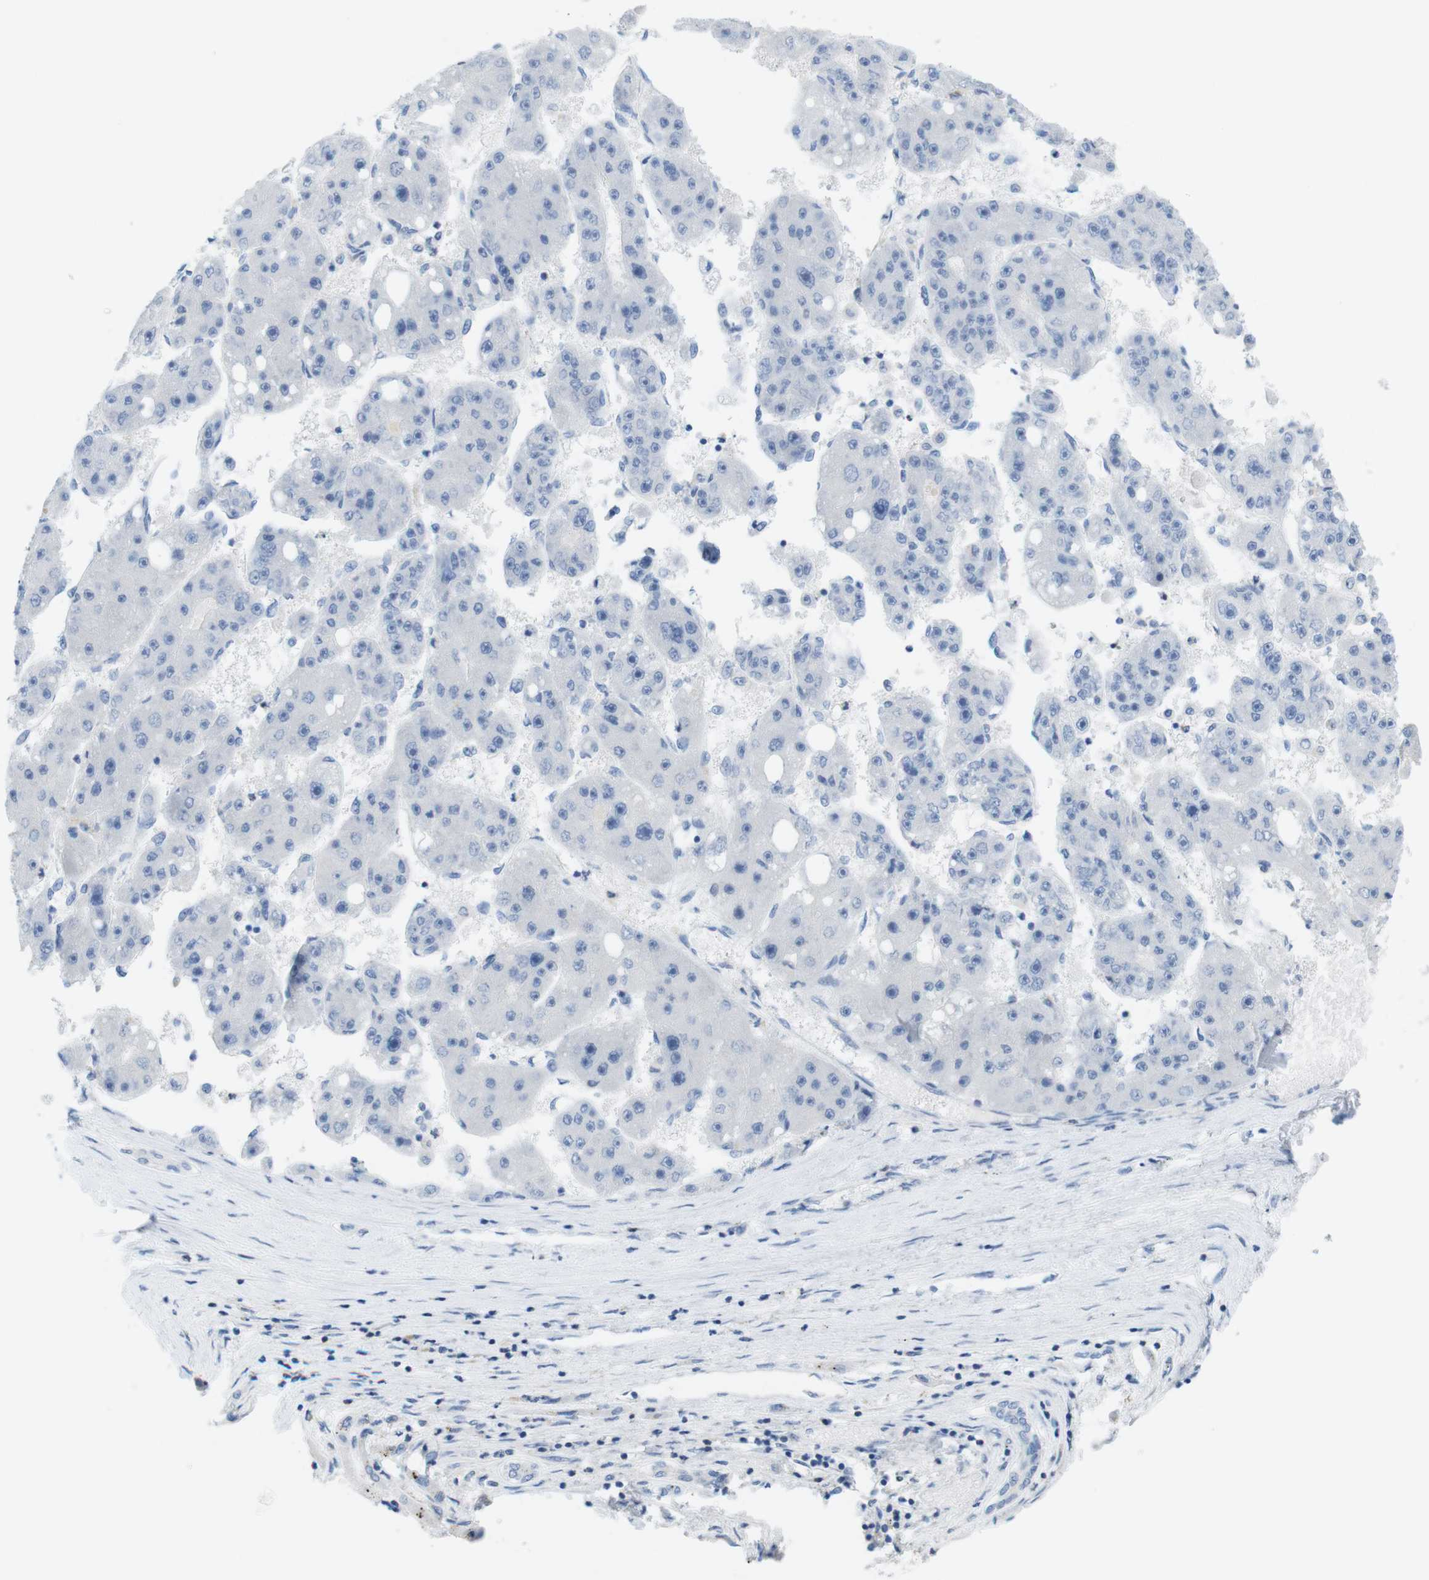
{"staining": {"intensity": "negative", "quantity": "none", "location": "none"}, "tissue": "liver cancer", "cell_type": "Tumor cells", "image_type": "cancer", "snomed": [{"axis": "morphology", "description": "Carcinoma, Hepatocellular, NOS"}, {"axis": "topography", "description": "Liver"}], "caption": "Liver cancer (hepatocellular carcinoma) was stained to show a protein in brown. There is no significant staining in tumor cells.", "gene": "CD5", "patient": {"sex": "female", "age": 61}}